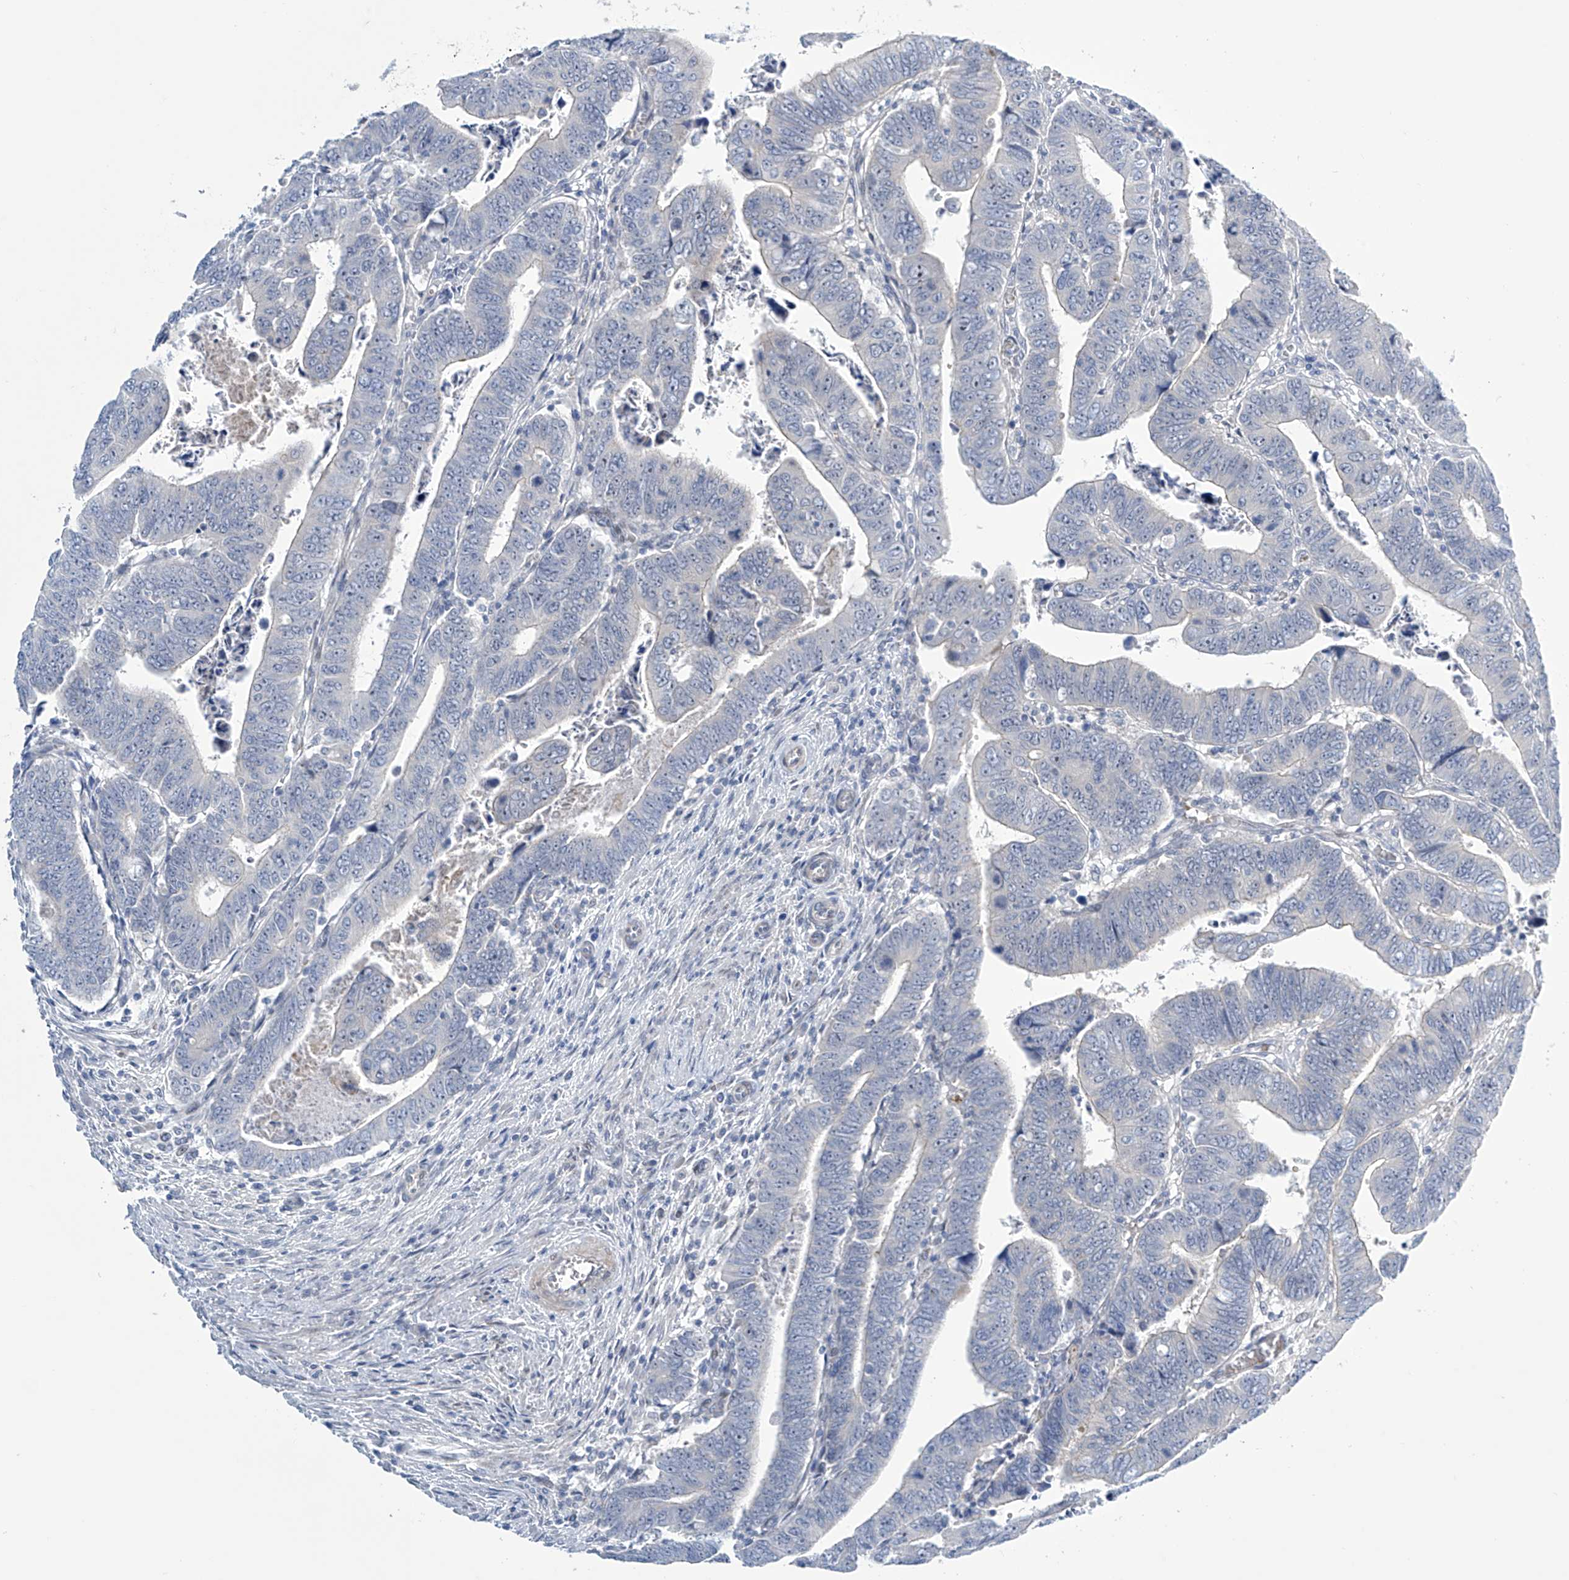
{"staining": {"intensity": "negative", "quantity": "none", "location": "none"}, "tissue": "colorectal cancer", "cell_type": "Tumor cells", "image_type": "cancer", "snomed": [{"axis": "morphology", "description": "Normal tissue, NOS"}, {"axis": "morphology", "description": "Adenocarcinoma, NOS"}, {"axis": "topography", "description": "Rectum"}], "caption": "IHC of colorectal adenocarcinoma displays no positivity in tumor cells.", "gene": "TRIM60", "patient": {"sex": "female", "age": 65}}